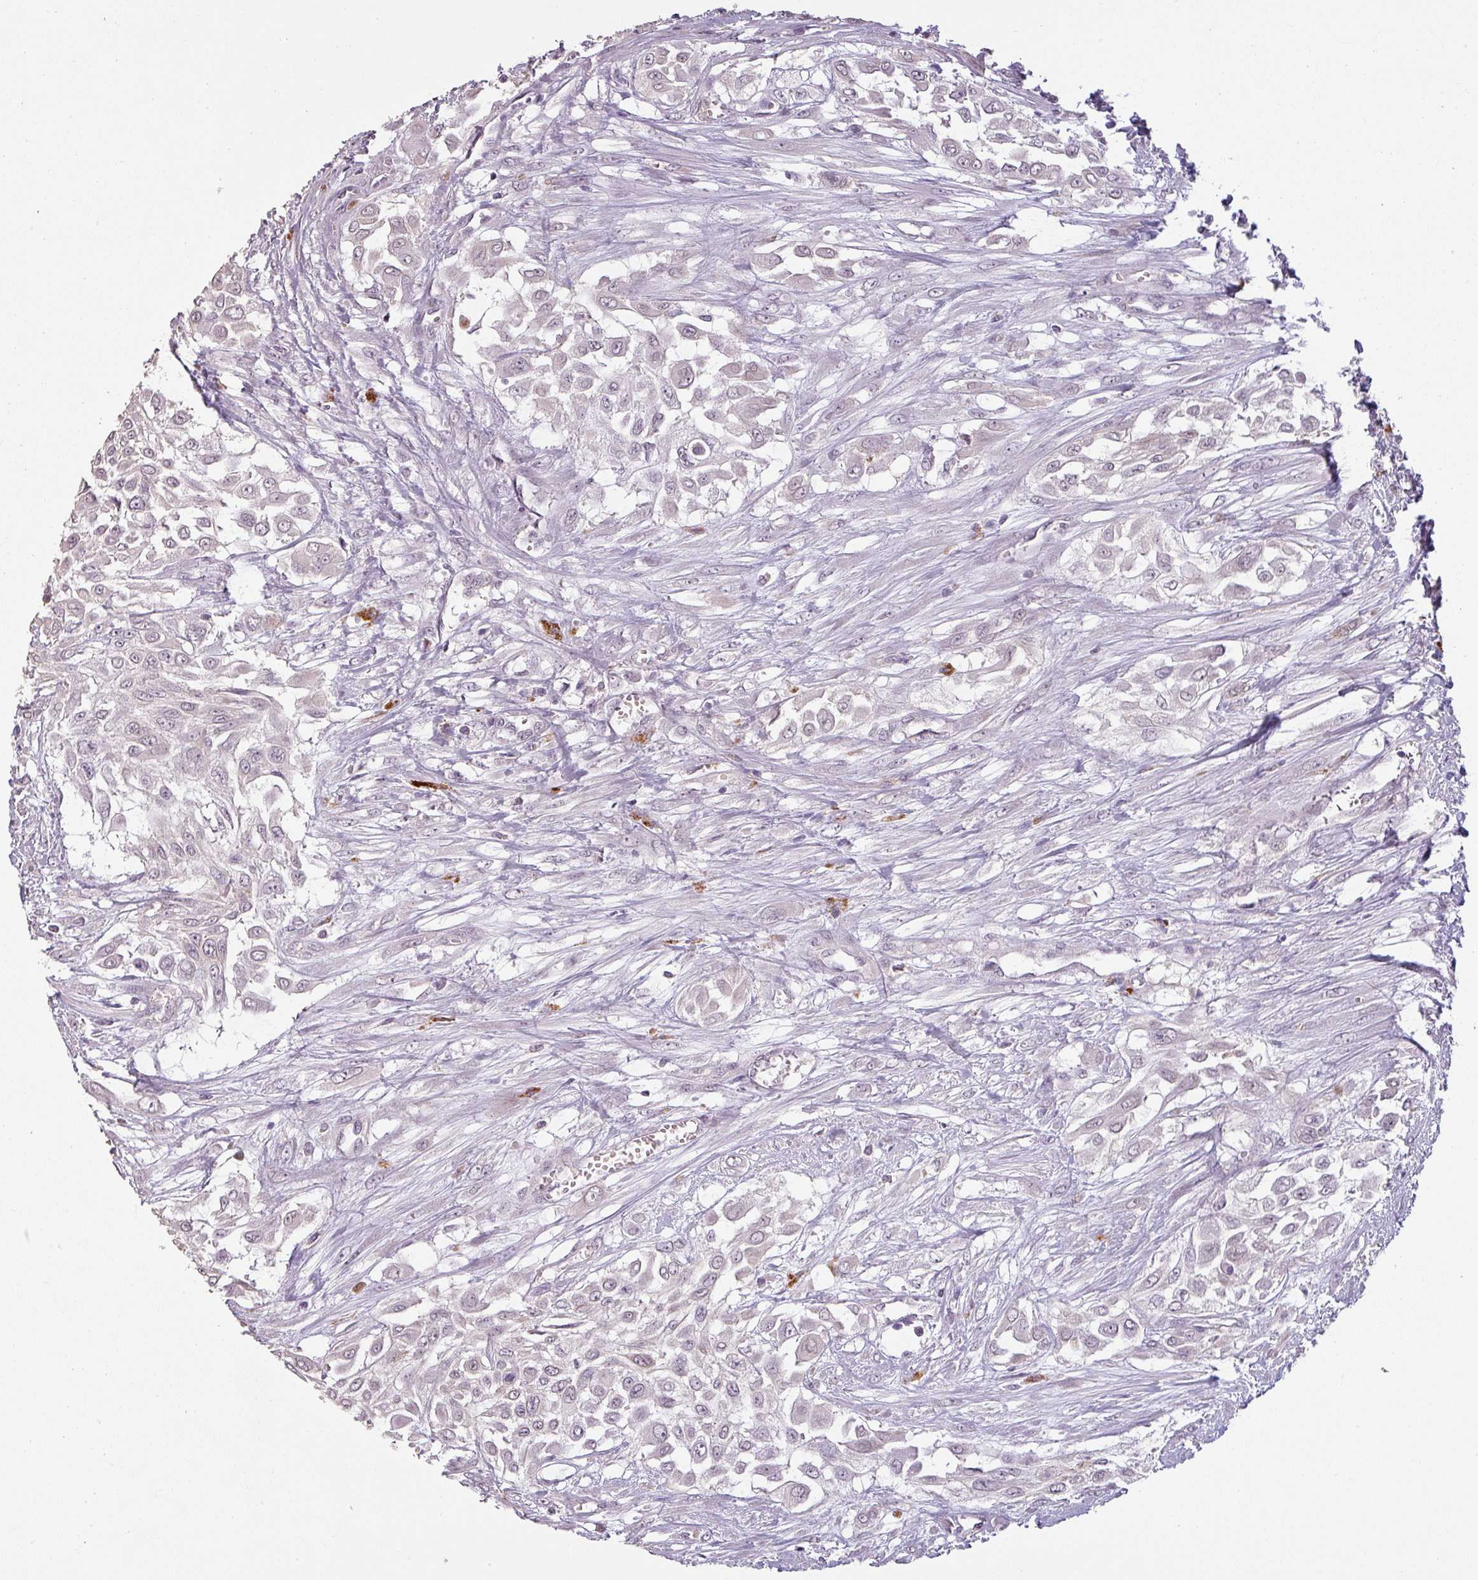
{"staining": {"intensity": "negative", "quantity": "none", "location": "none"}, "tissue": "urothelial cancer", "cell_type": "Tumor cells", "image_type": "cancer", "snomed": [{"axis": "morphology", "description": "Urothelial carcinoma, High grade"}, {"axis": "topography", "description": "Urinary bladder"}], "caption": "DAB (3,3'-diaminobenzidine) immunohistochemical staining of high-grade urothelial carcinoma reveals no significant expression in tumor cells. (DAB (3,3'-diaminobenzidine) immunohistochemistry (IHC), high magnification).", "gene": "LYPLA1", "patient": {"sex": "male", "age": 57}}